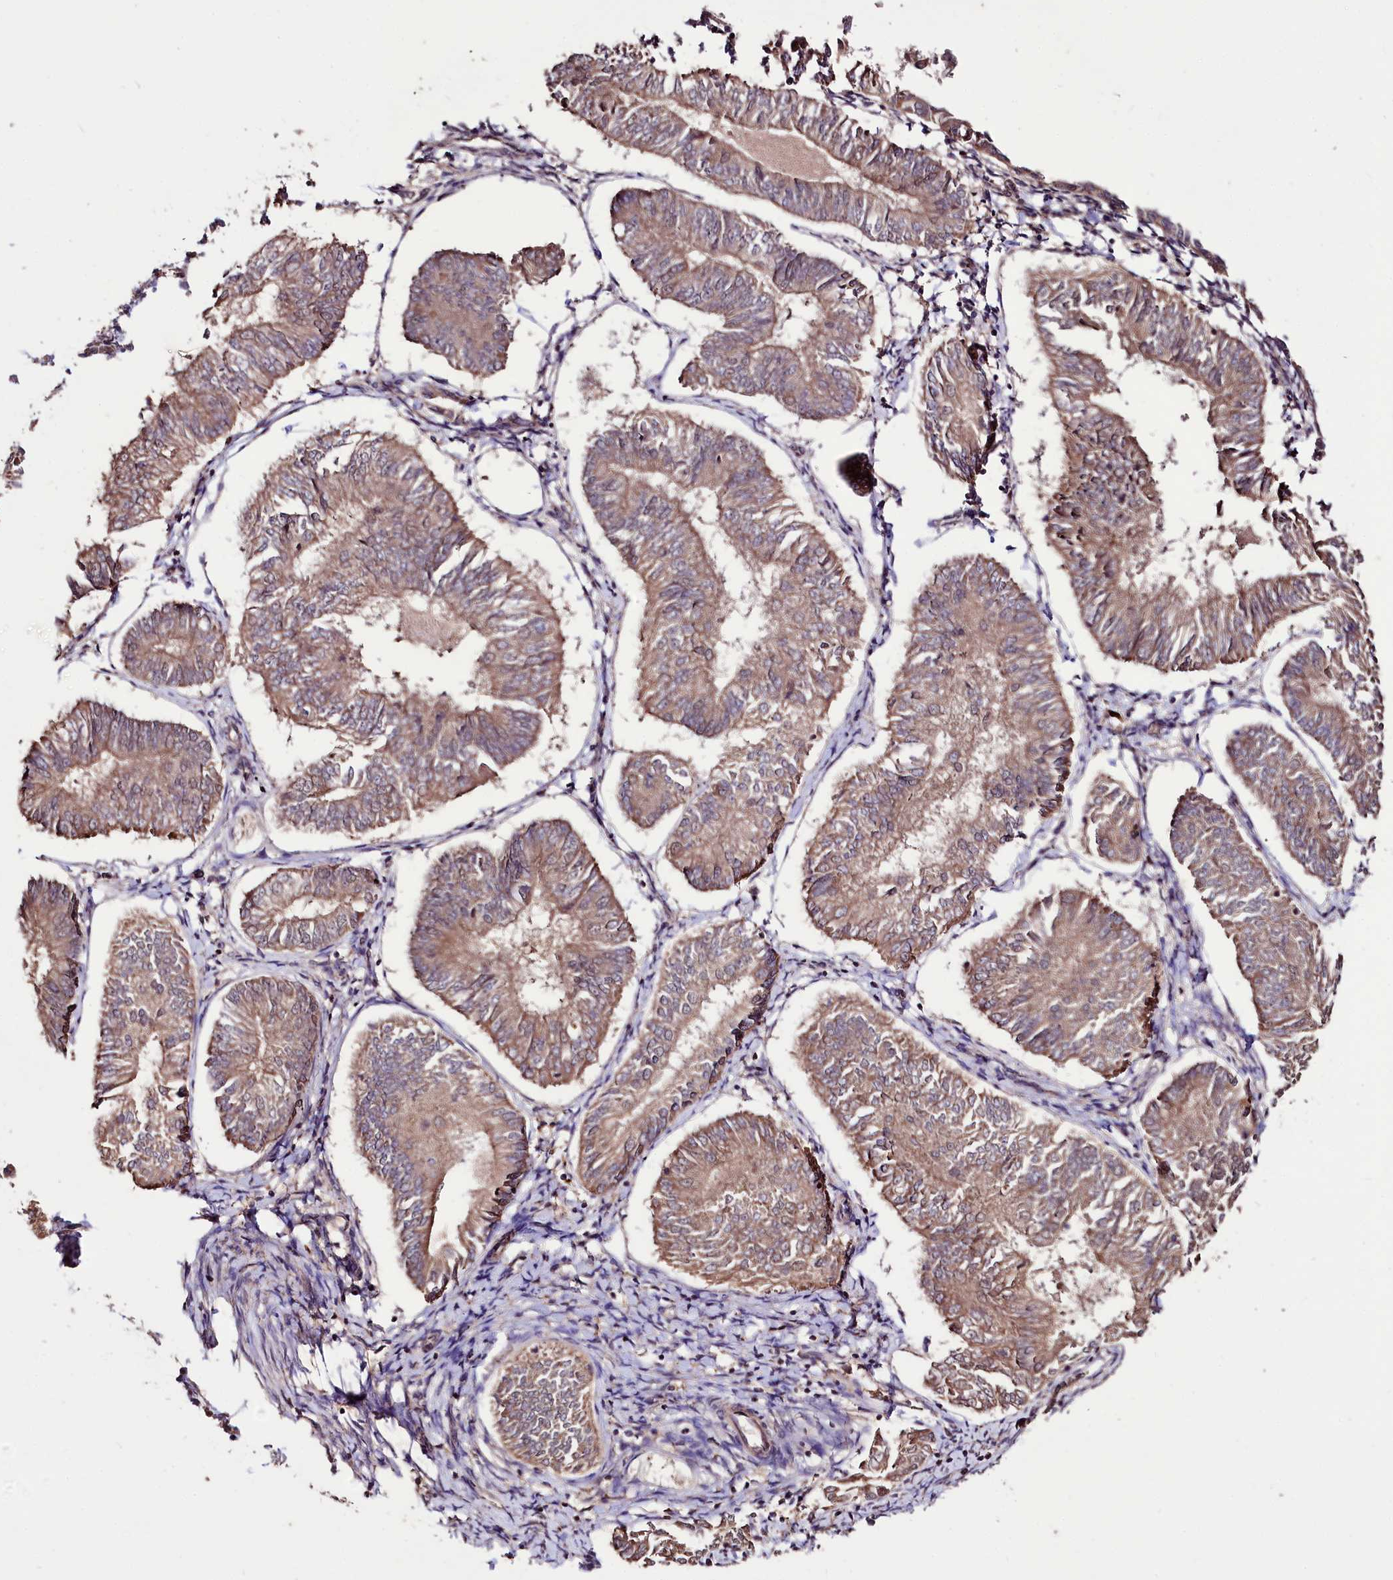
{"staining": {"intensity": "weak", "quantity": ">75%", "location": "cytoplasmic/membranous"}, "tissue": "endometrial cancer", "cell_type": "Tumor cells", "image_type": "cancer", "snomed": [{"axis": "morphology", "description": "Adenocarcinoma, NOS"}, {"axis": "topography", "description": "Endometrium"}], "caption": "Protein staining by immunohistochemistry shows weak cytoplasmic/membranous expression in about >75% of tumor cells in endometrial cancer. The protein of interest is shown in brown color, while the nuclei are stained blue.", "gene": "KLRB1", "patient": {"sex": "female", "age": 58}}